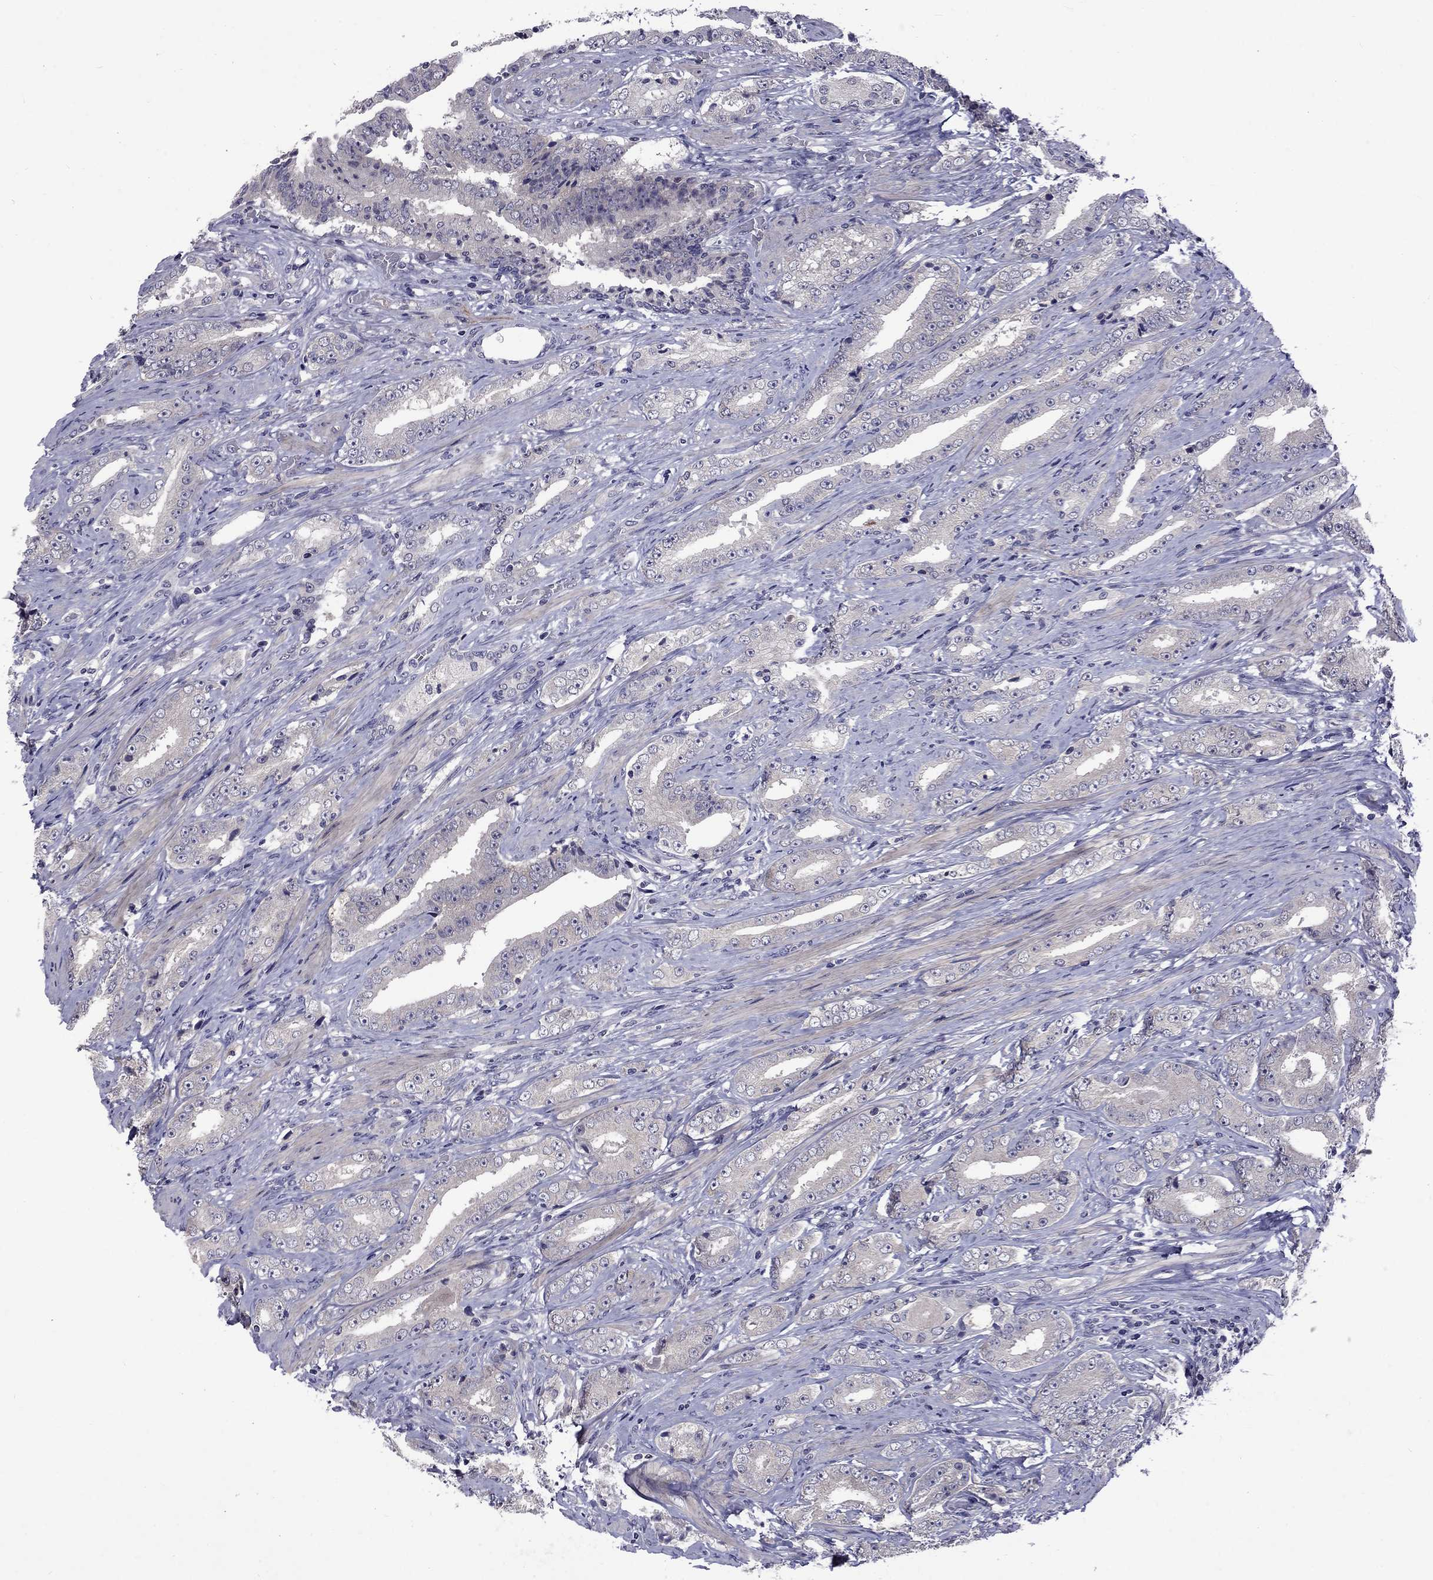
{"staining": {"intensity": "negative", "quantity": "none", "location": "none"}, "tissue": "prostate cancer", "cell_type": "Tumor cells", "image_type": "cancer", "snomed": [{"axis": "morphology", "description": "Adenocarcinoma, Low grade"}, {"axis": "topography", "description": "Prostate and seminal vesicle, NOS"}], "caption": "Immunohistochemistry (IHC) of prostate cancer shows no positivity in tumor cells.", "gene": "SNTA1", "patient": {"sex": "male", "age": 61}}